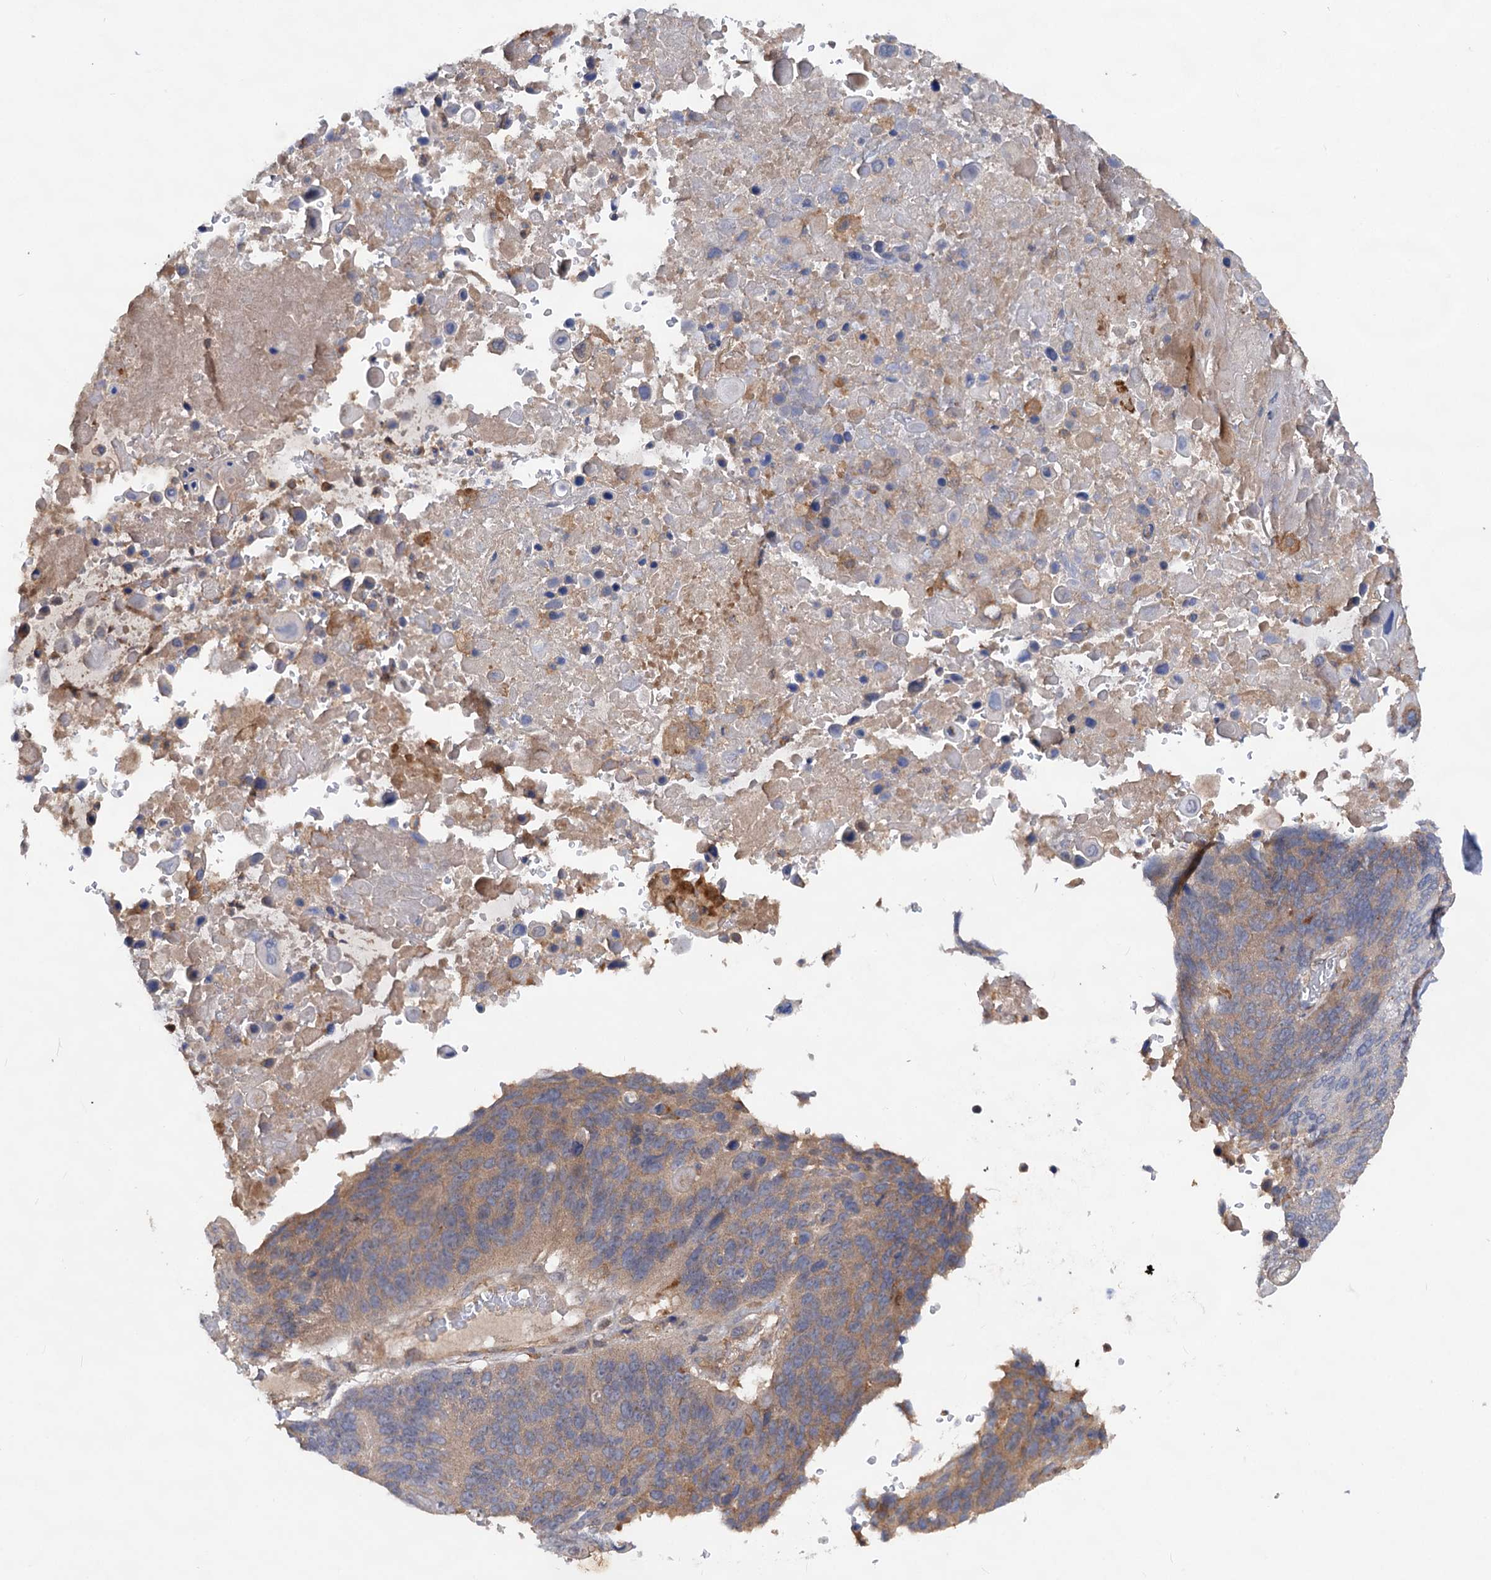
{"staining": {"intensity": "weak", "quantity": "<25%", "location": "cytoplasmic/membranous"}, "tissue": "lung cancer", "cell_type": "Tumor cells", "image_type": "cancer", "snomed": [{"axis": "morphology", "description": "Squamous cell carcinoma, NOS"}, {"axis": "topography", "description": "Lung"}], "caption": "Tumor cells show no significant staining in lung squamous cell carcinoma. (DAB (3,3'-diaminobenzidine) immunohistochemistry visualized using brightfield microscopy, high magnification).", "gene": "VPS29", "patient": {"sex": "male", "age": 66}}